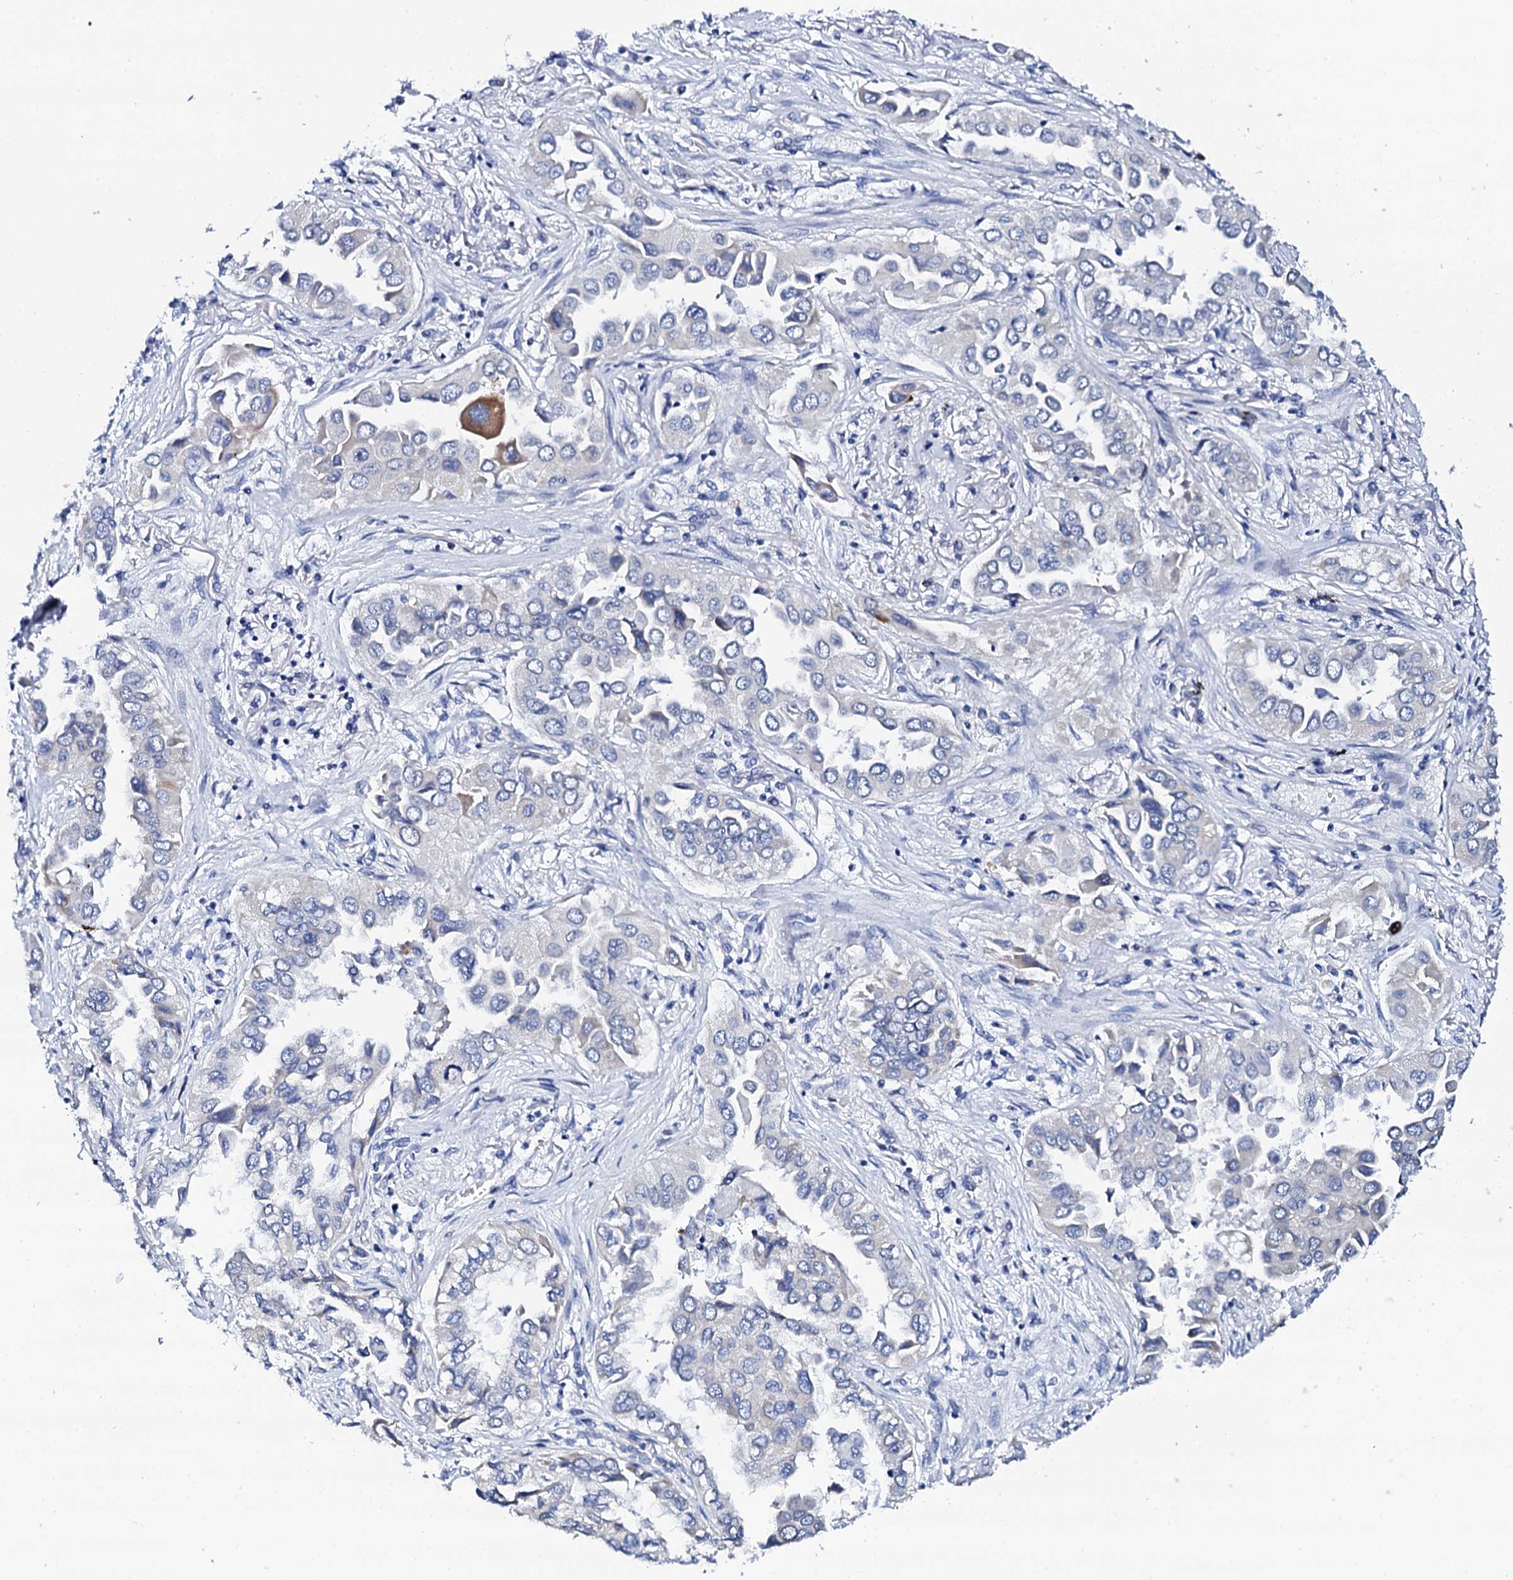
{"staining": {"intensity": "weak", "quantity": "<25%", "location": "cytoplasmic/membranous"}, "tissue": "lung cancer", "cell_type": "Tumor cells", "image_type": "cancer", "snomed": [{"axis": "morphology", "description": "Adenocarcinoma, NOS"}, {"axis": "topography", "description": "Lung"}], "caption": "Tumor cells show no significant protein expression in lung adenocarcinoma. (DAB immunohistochemistry (IHC) with hematoxylin counter stain).", "gene": "NUDT13", "patient": {"sex": "female", "age": 76}}